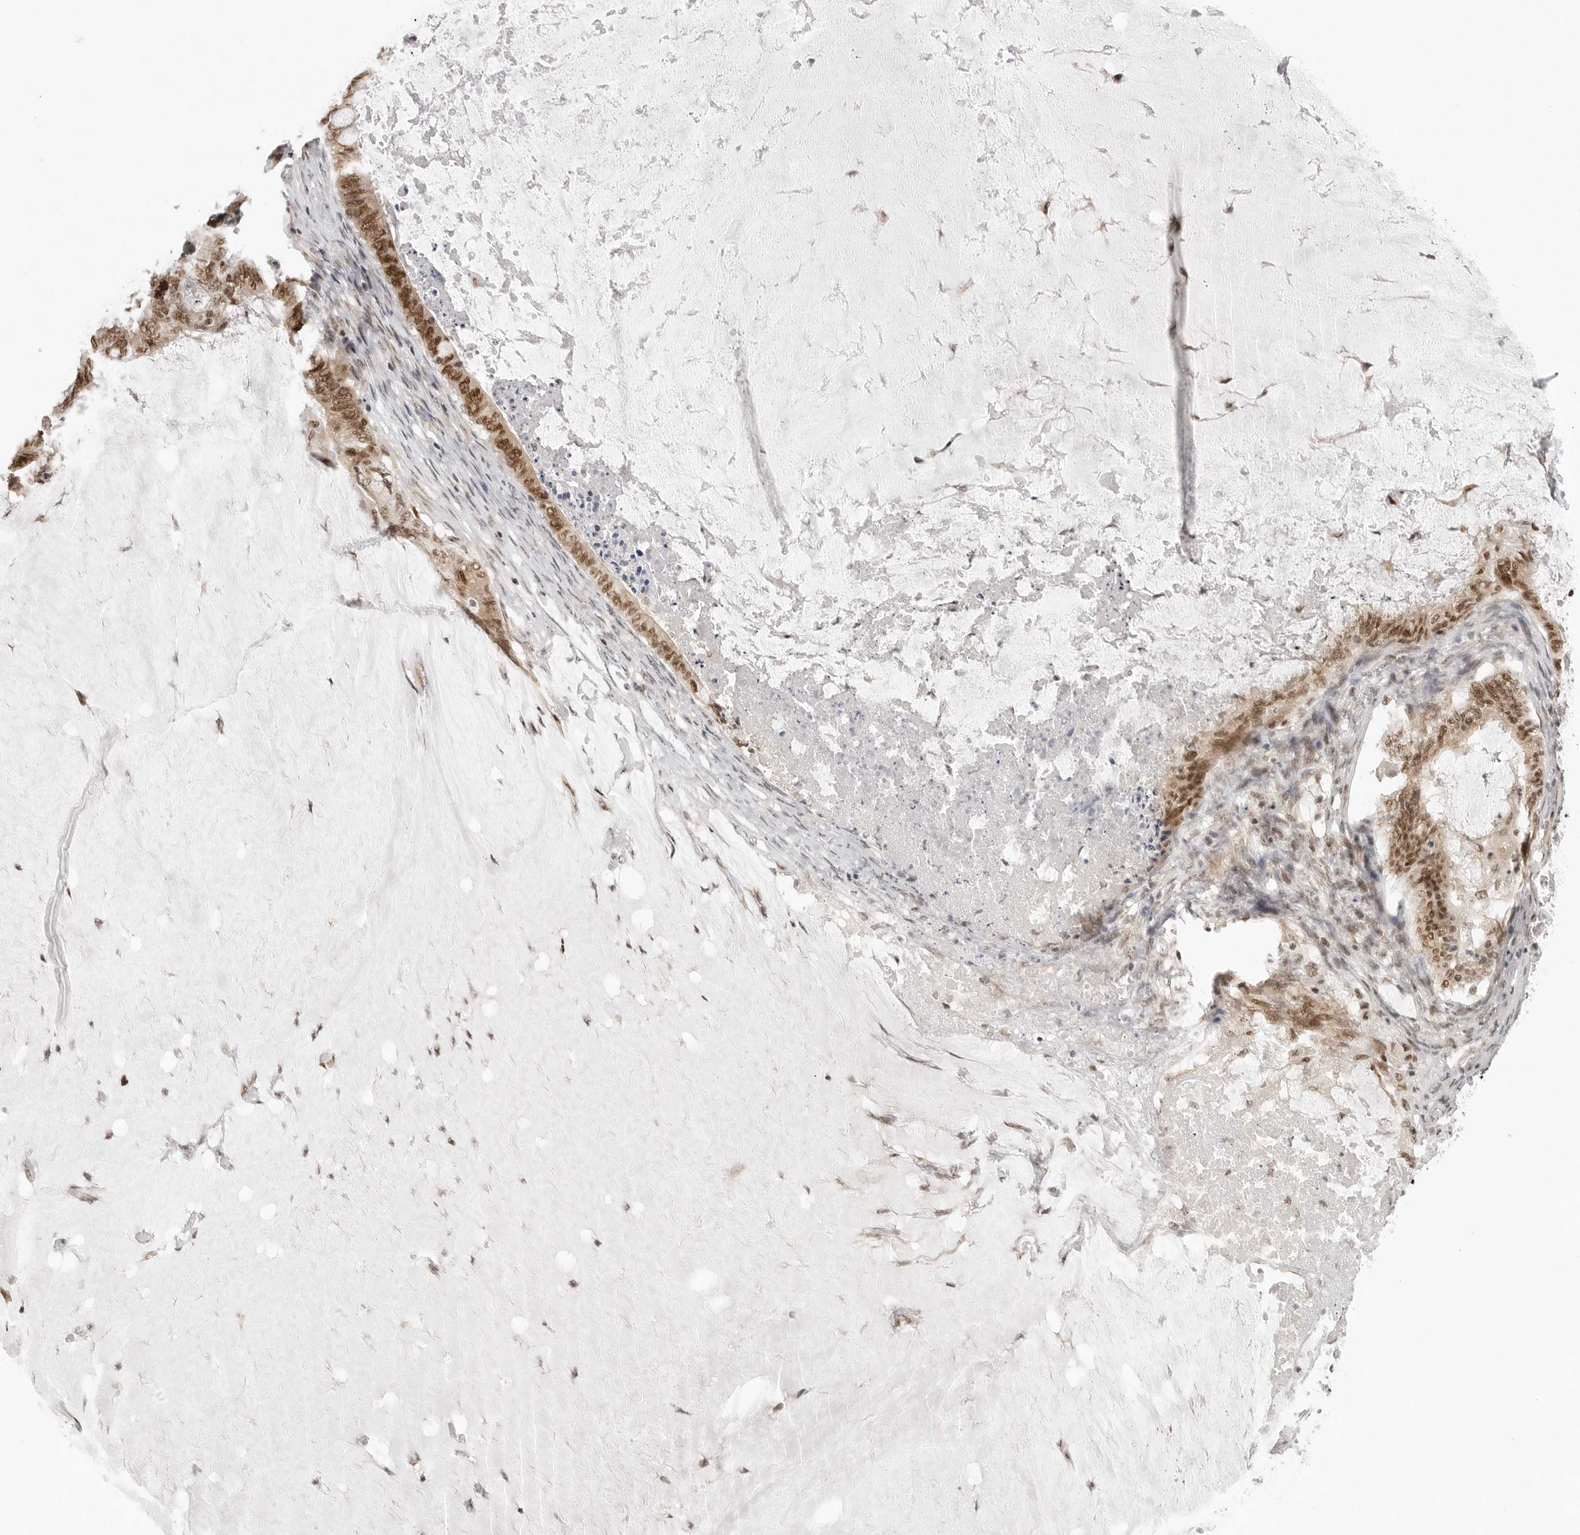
{"staining": {"intensity": "moderate", "quantity": ">75%", "location": "nuclear"}, "tissue": "ovarian cancer", "cell_type": "Tumor cells", "image_type": "cancer", "snomed": [{"axis": "morphology", "description": "Cystadenocarcinoma, mucinous, NOS"}, {"axis": "topography", "description": "Ovary"}], "caption": "This image exhibits immunohistochemistry staining of human ovarian cancer, with medium moderate nuclear staining in approximately >75% of tumor cells.", "gene": "PRDM10", "patient": {"sex": "female", "age": 61}}